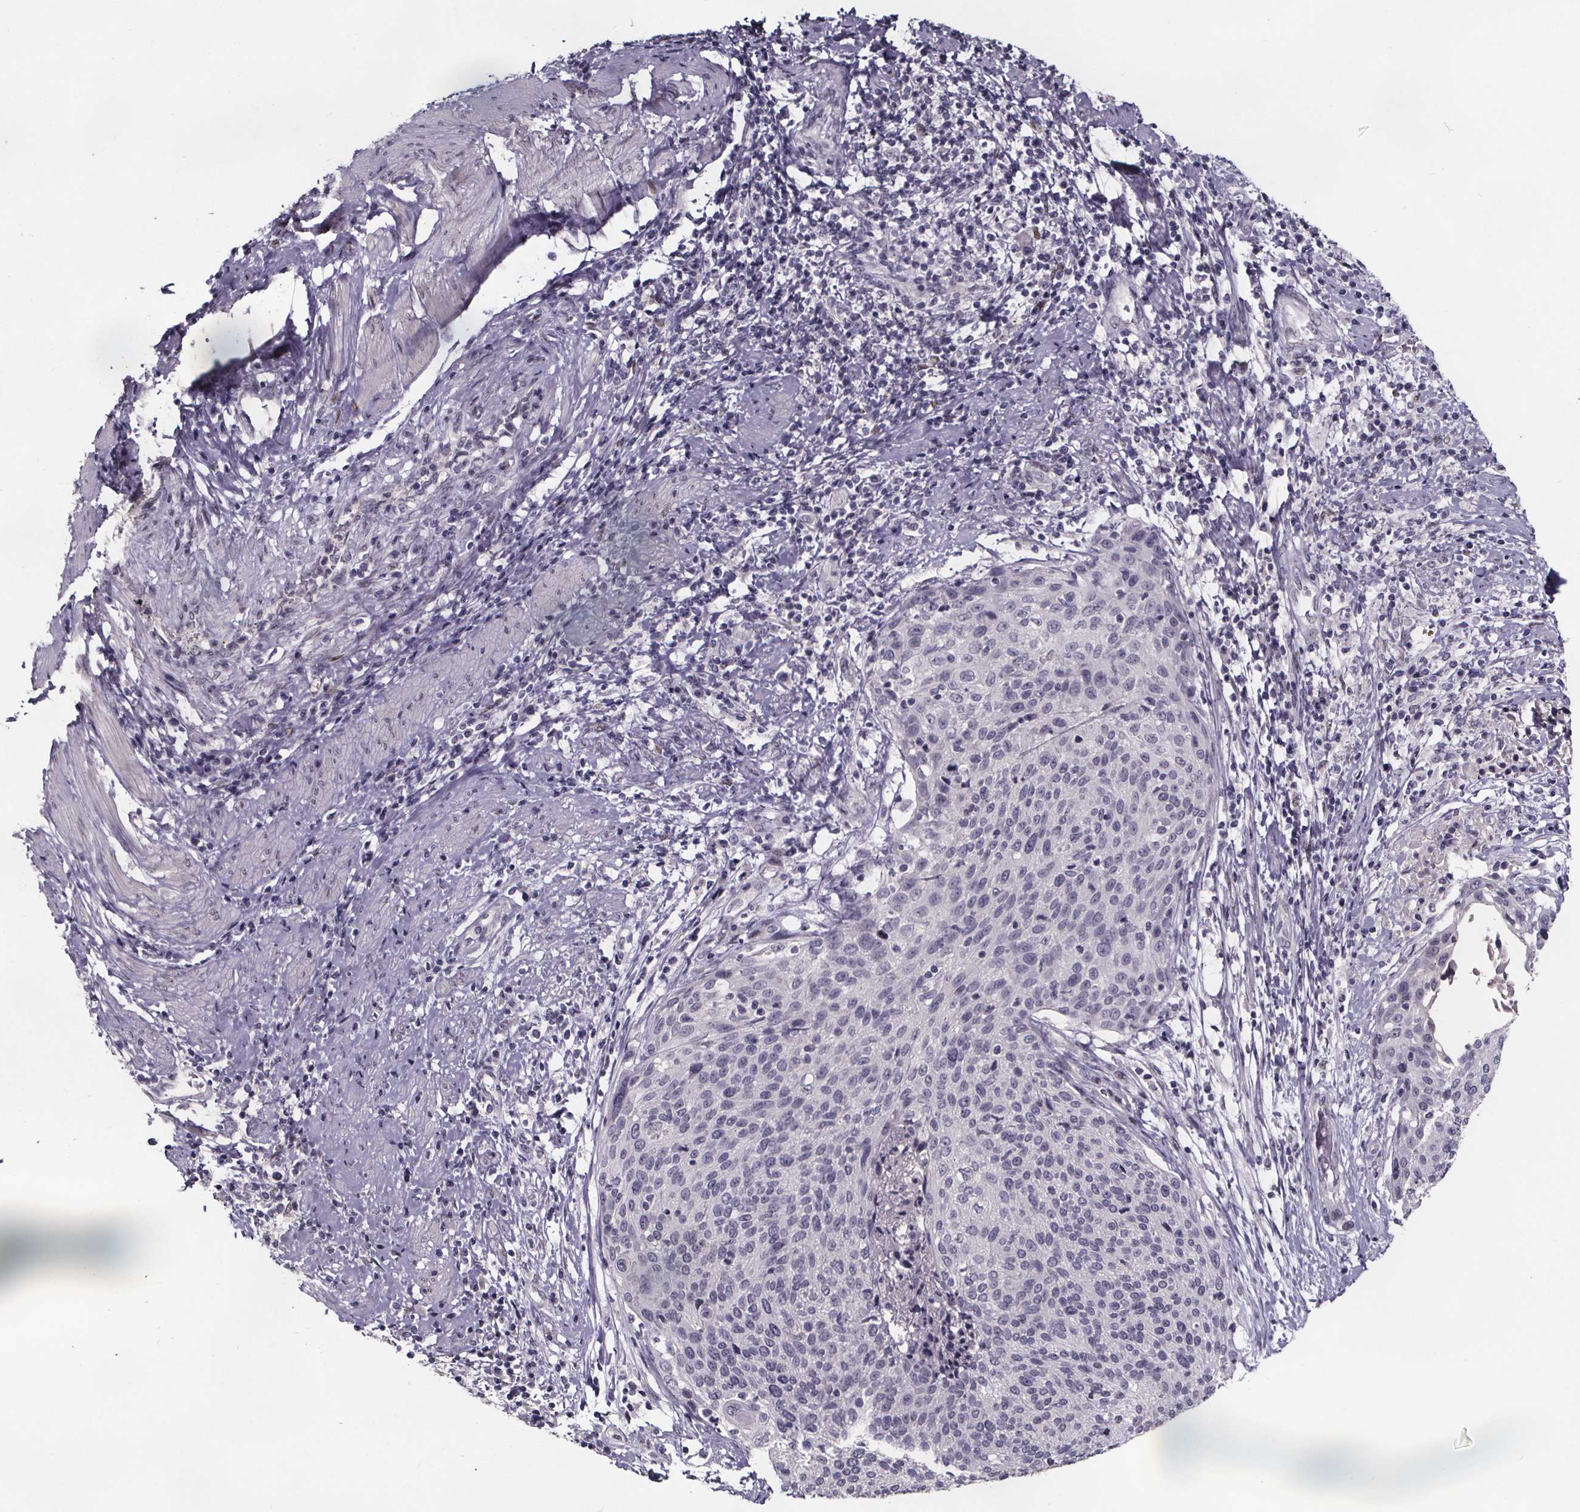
{"staining": {"intensity": "negative", "quantity": "none", "location": "none"}, "tissue": "cervical cancer", "cell_type": "Tumor cells", "image_type": "cancer", "snomed": [{"axis": "morphology", "description": "Squamous cell carcinoma, NOS"}, {"axis": "topography", "description": "Cervix"}], "caption": "This micrograph is of cervical squamous cell carcinoma stained with immunohistochemistry to label a protein in brown with the nuclei are counter-stained blue. There is no expression in tumor cells.", "gene": "AR", "patient": {"sex": "female", "age": 31}}